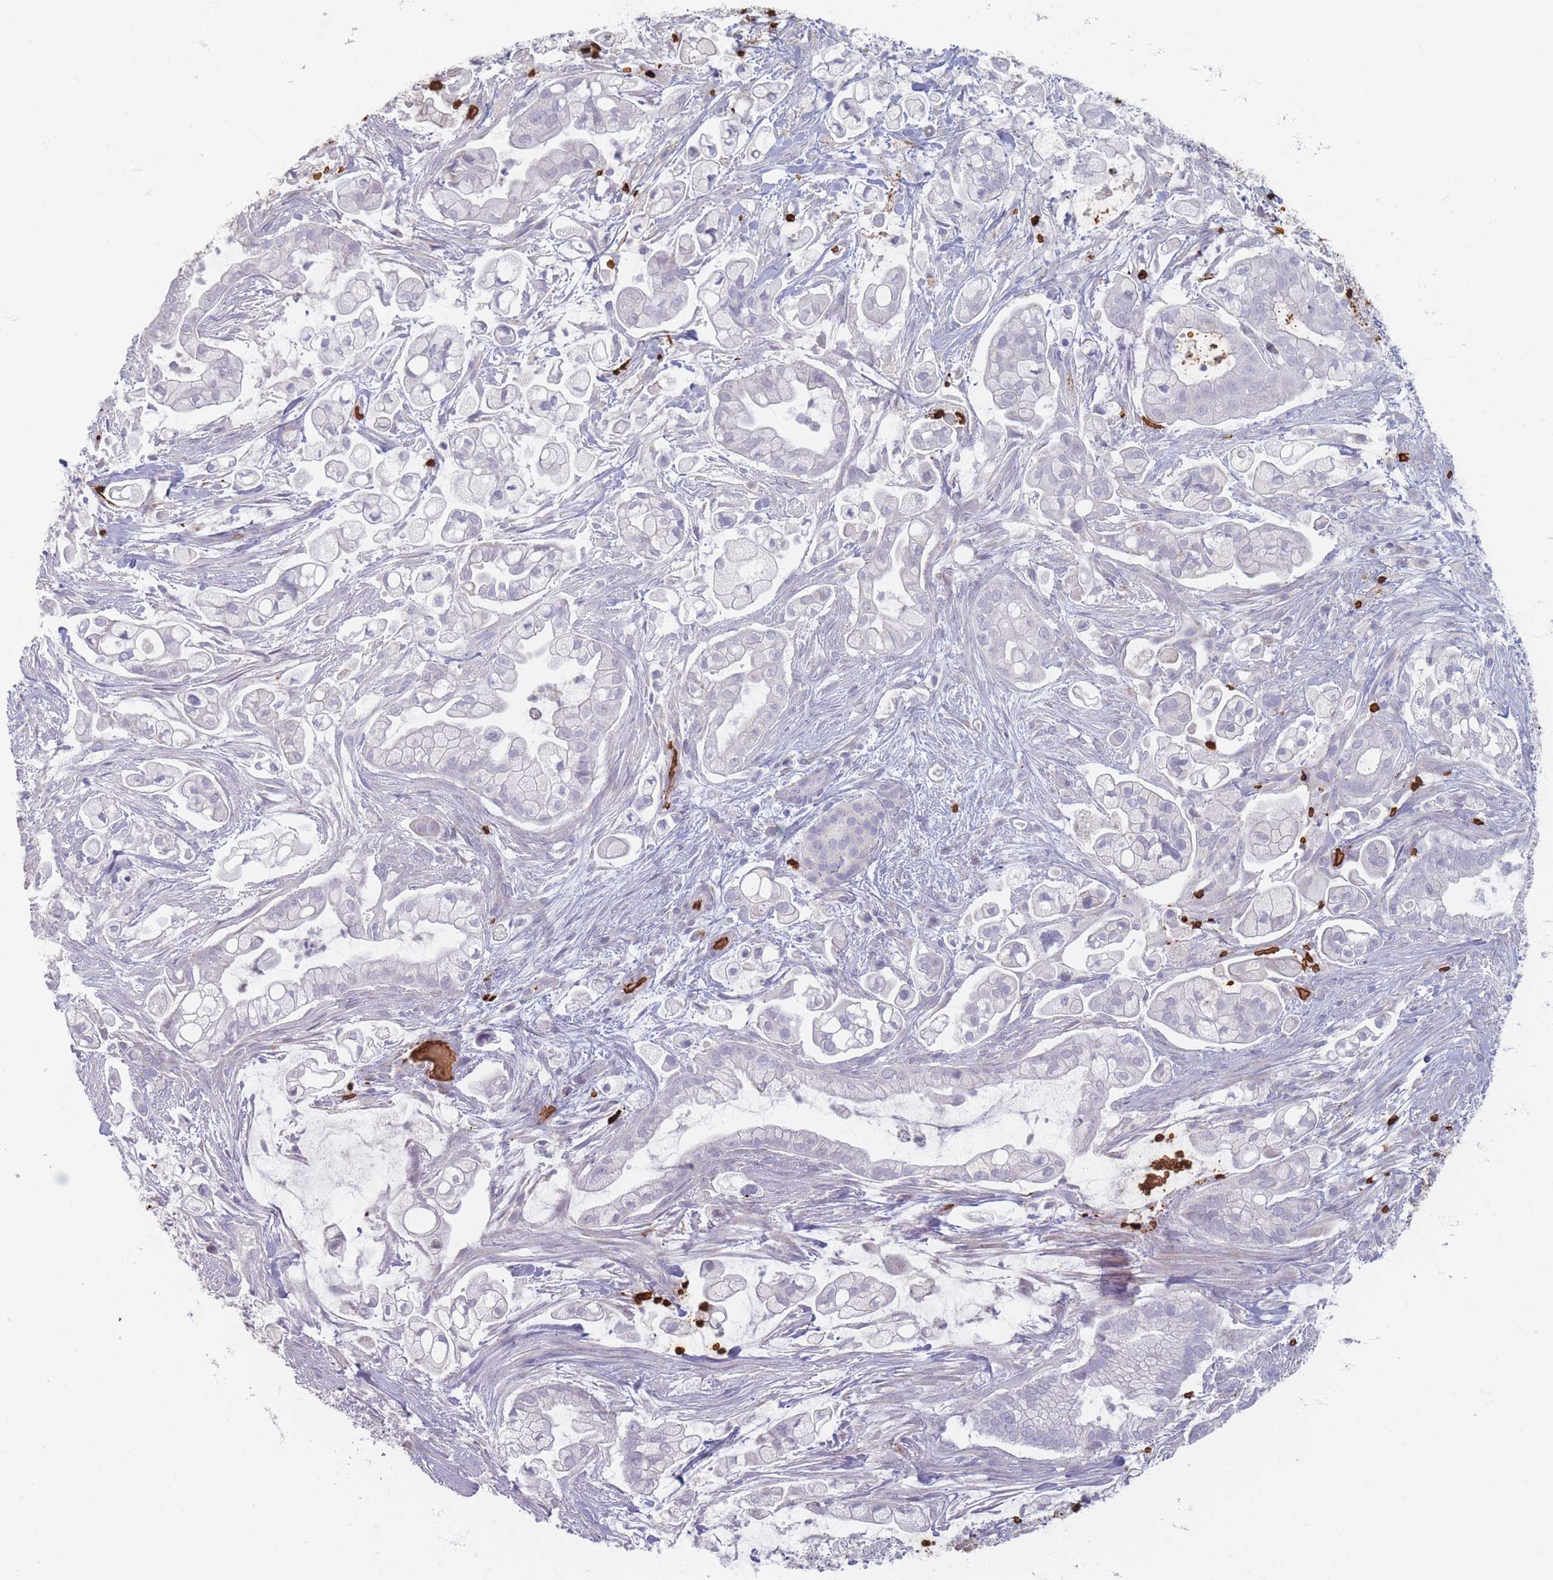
{"staining": {"intensity": "negative", "quantity": "none", "location": "none"}, "tissue": "pancreatic cancer", "cell_type": "Tumor cells", "image_type": "cancer", "snomed": [{"axis": "morphology", "description": "Adenocarcinoma, NOS"}, {"axis": "topography", "description": "Pancreas"}], "caption": "Tumor cells are negative for protein expression in human pancreatic cancer.", "gene": "SLC2A6", "patient": {"sex": "female", "age": 69}}